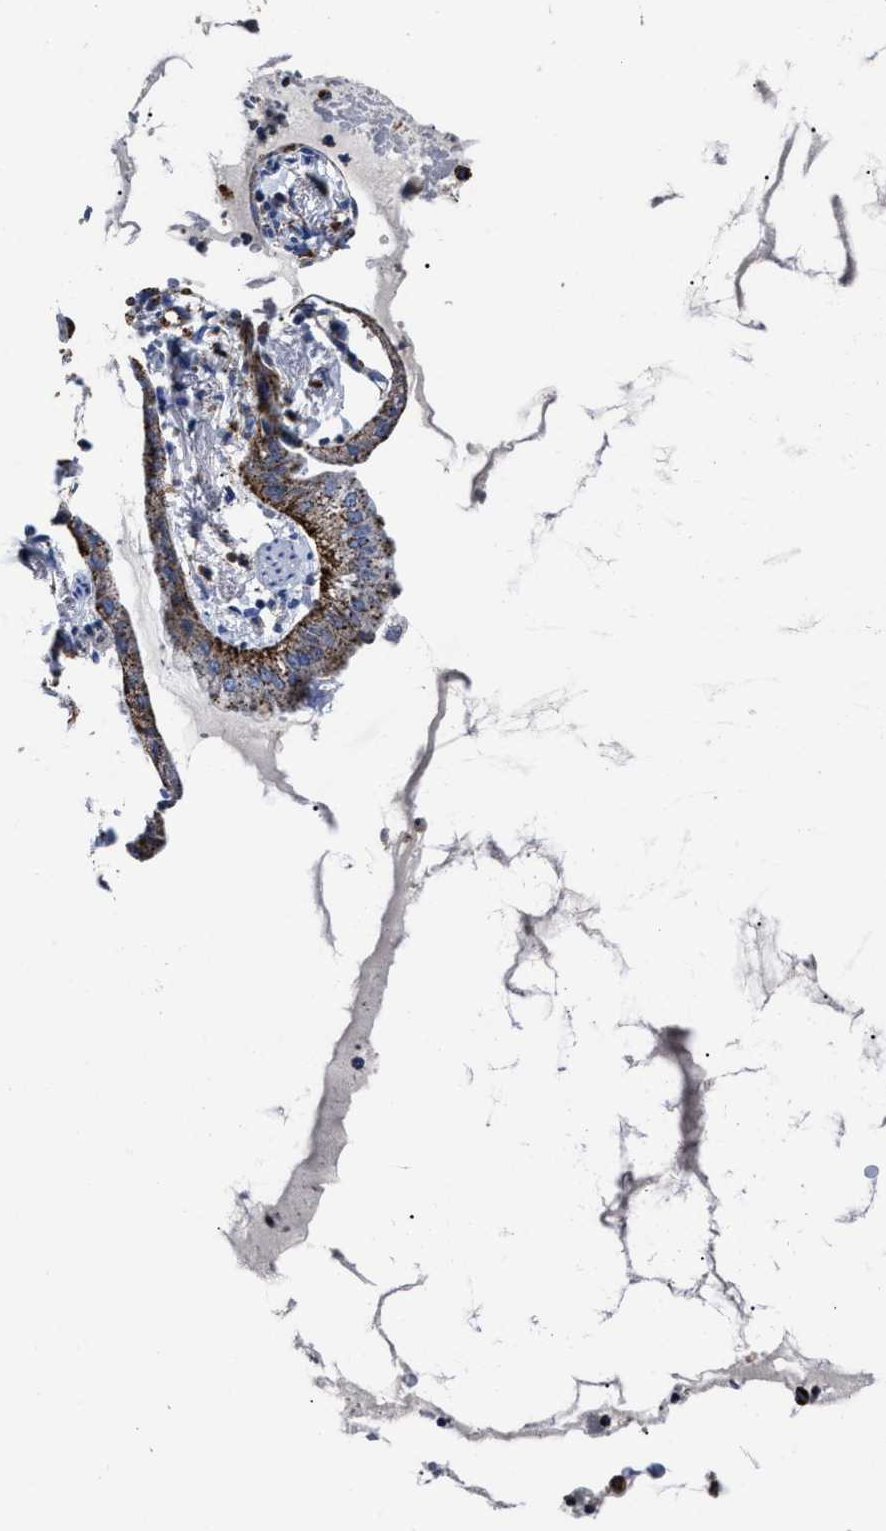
{"staining": {"intensity": "moderate", "quantity": ">75%", "location": "cytoplasmic/membranous"}, "tissue": "lung cancer", "cell_type": "Tumor cells", "image_type": "cancer", "snomed": [{"axis": "morphology", "description": "Normal tissue, NOS"}, {"axis": "morphology", "description": "Adenocarcinoma, NOS"}, {"axis": "topography", "description": "Bronchus"}, {"axis": "topography", "description": "Lung"}], "caption": "Tumor cells demonstrate medium levels of moderate cytoplasmic/membranous expression in about >75% of cells in human lung cancer.", "gene": "LAMTOR4", "patient": {"sex": "female", "age": 70}}